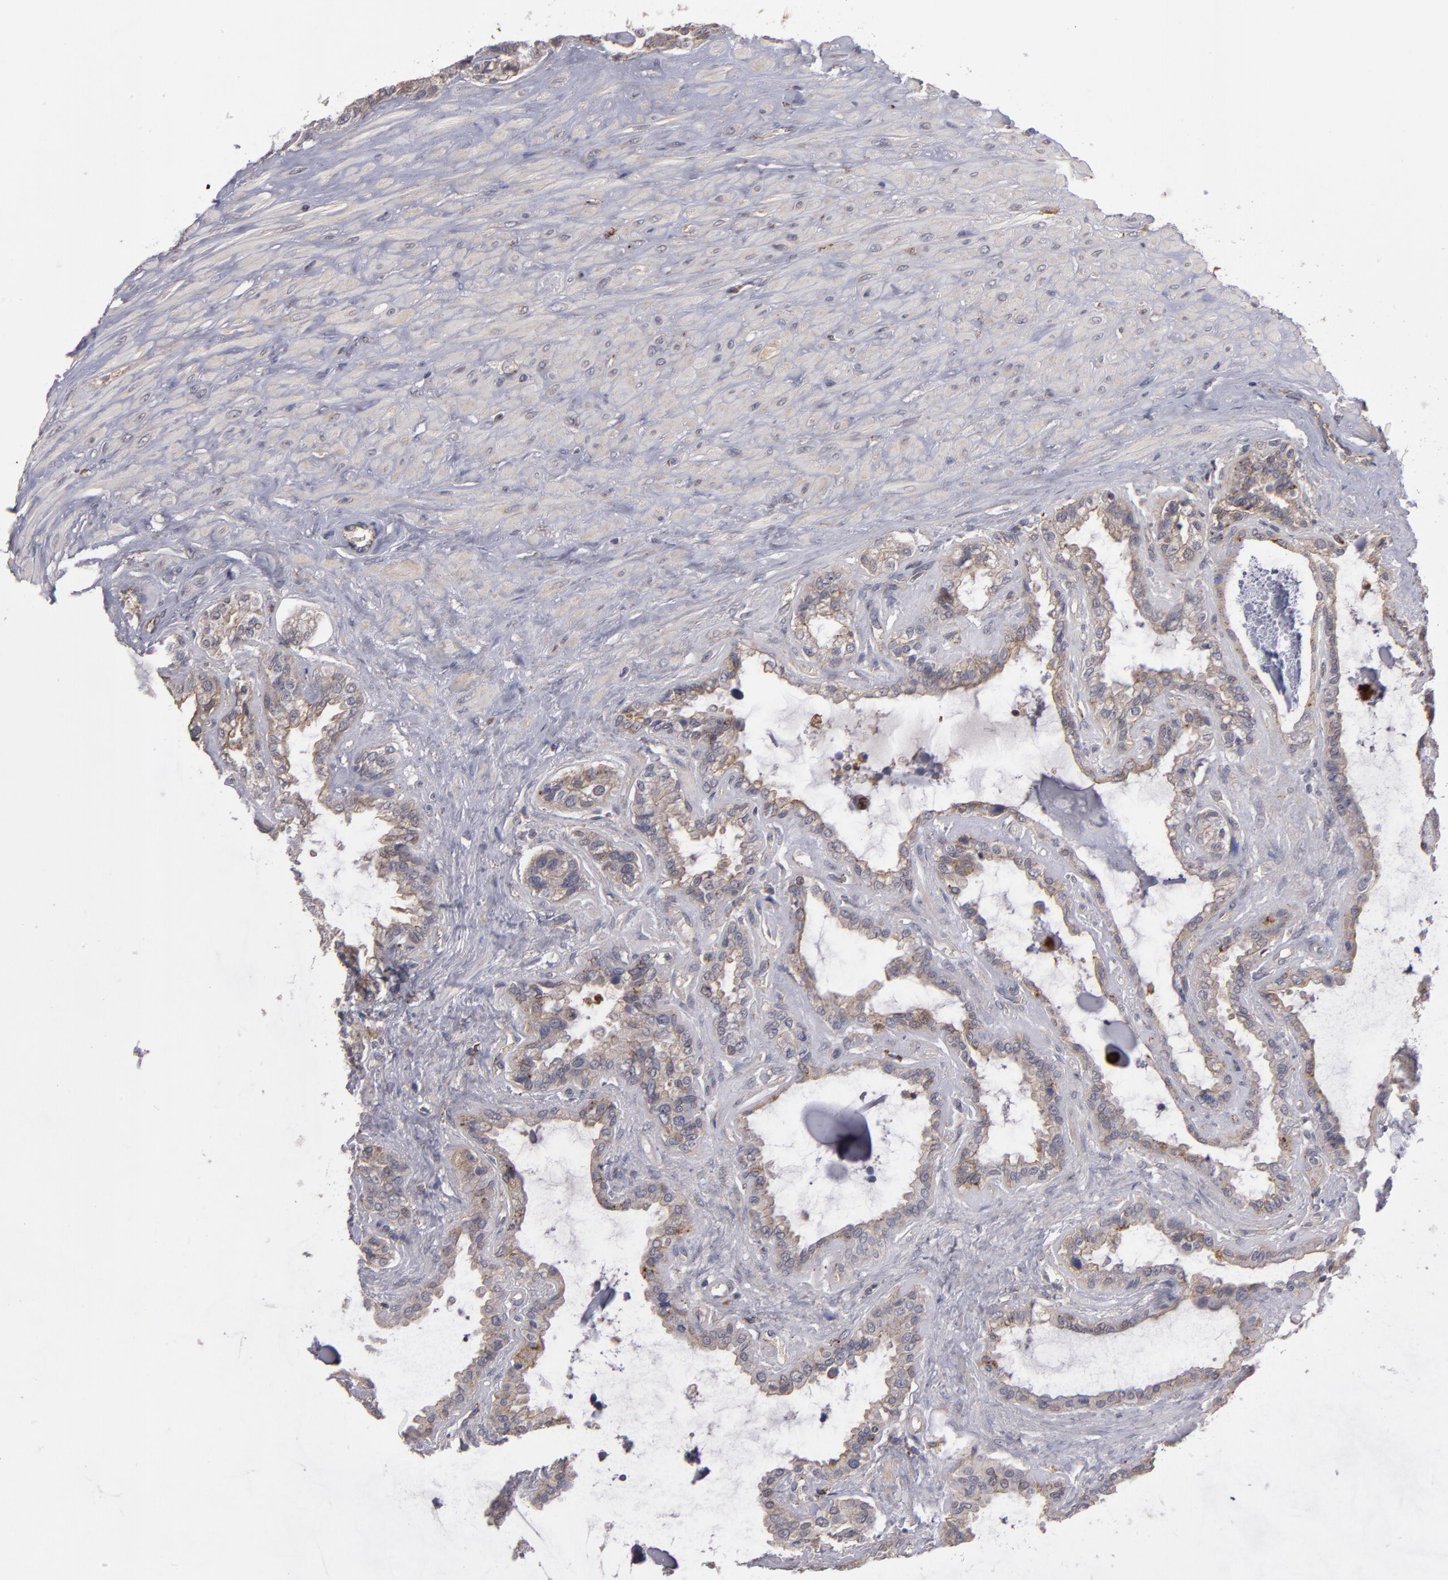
{"staining": {"intensity": "weak", "quantity": ">75%", "location": "cytoplasmic/membranous"}, "tissue": "seminal vesicle", "cell_type": "Glandular cells", "image_type": "normal", "snomed": [{"axis": "morphology", "description": "Normal tissue, NOS"}, {"axis": "morphology", "description": "Inflammation, NOS"}, {"axis": "topography", "description": "Urinary bladder"}, {"axis": "topography", "description": "Prostate"}, {"axis": "topography", "description": "Seminal veicle"}], "caption": "High-magnification brightfield microscopy of unremarkable seminal vesicle stained with DAB (3,3'-diaminobenzidine) (brown) and counterstained with hematoxylin (blue). glandular cells exhibit weak cytoplasmic/membranous expression is present in approximately>75% of cells.", "gene": "CTSO", "patient": {"sex": "male", "age": 82}}